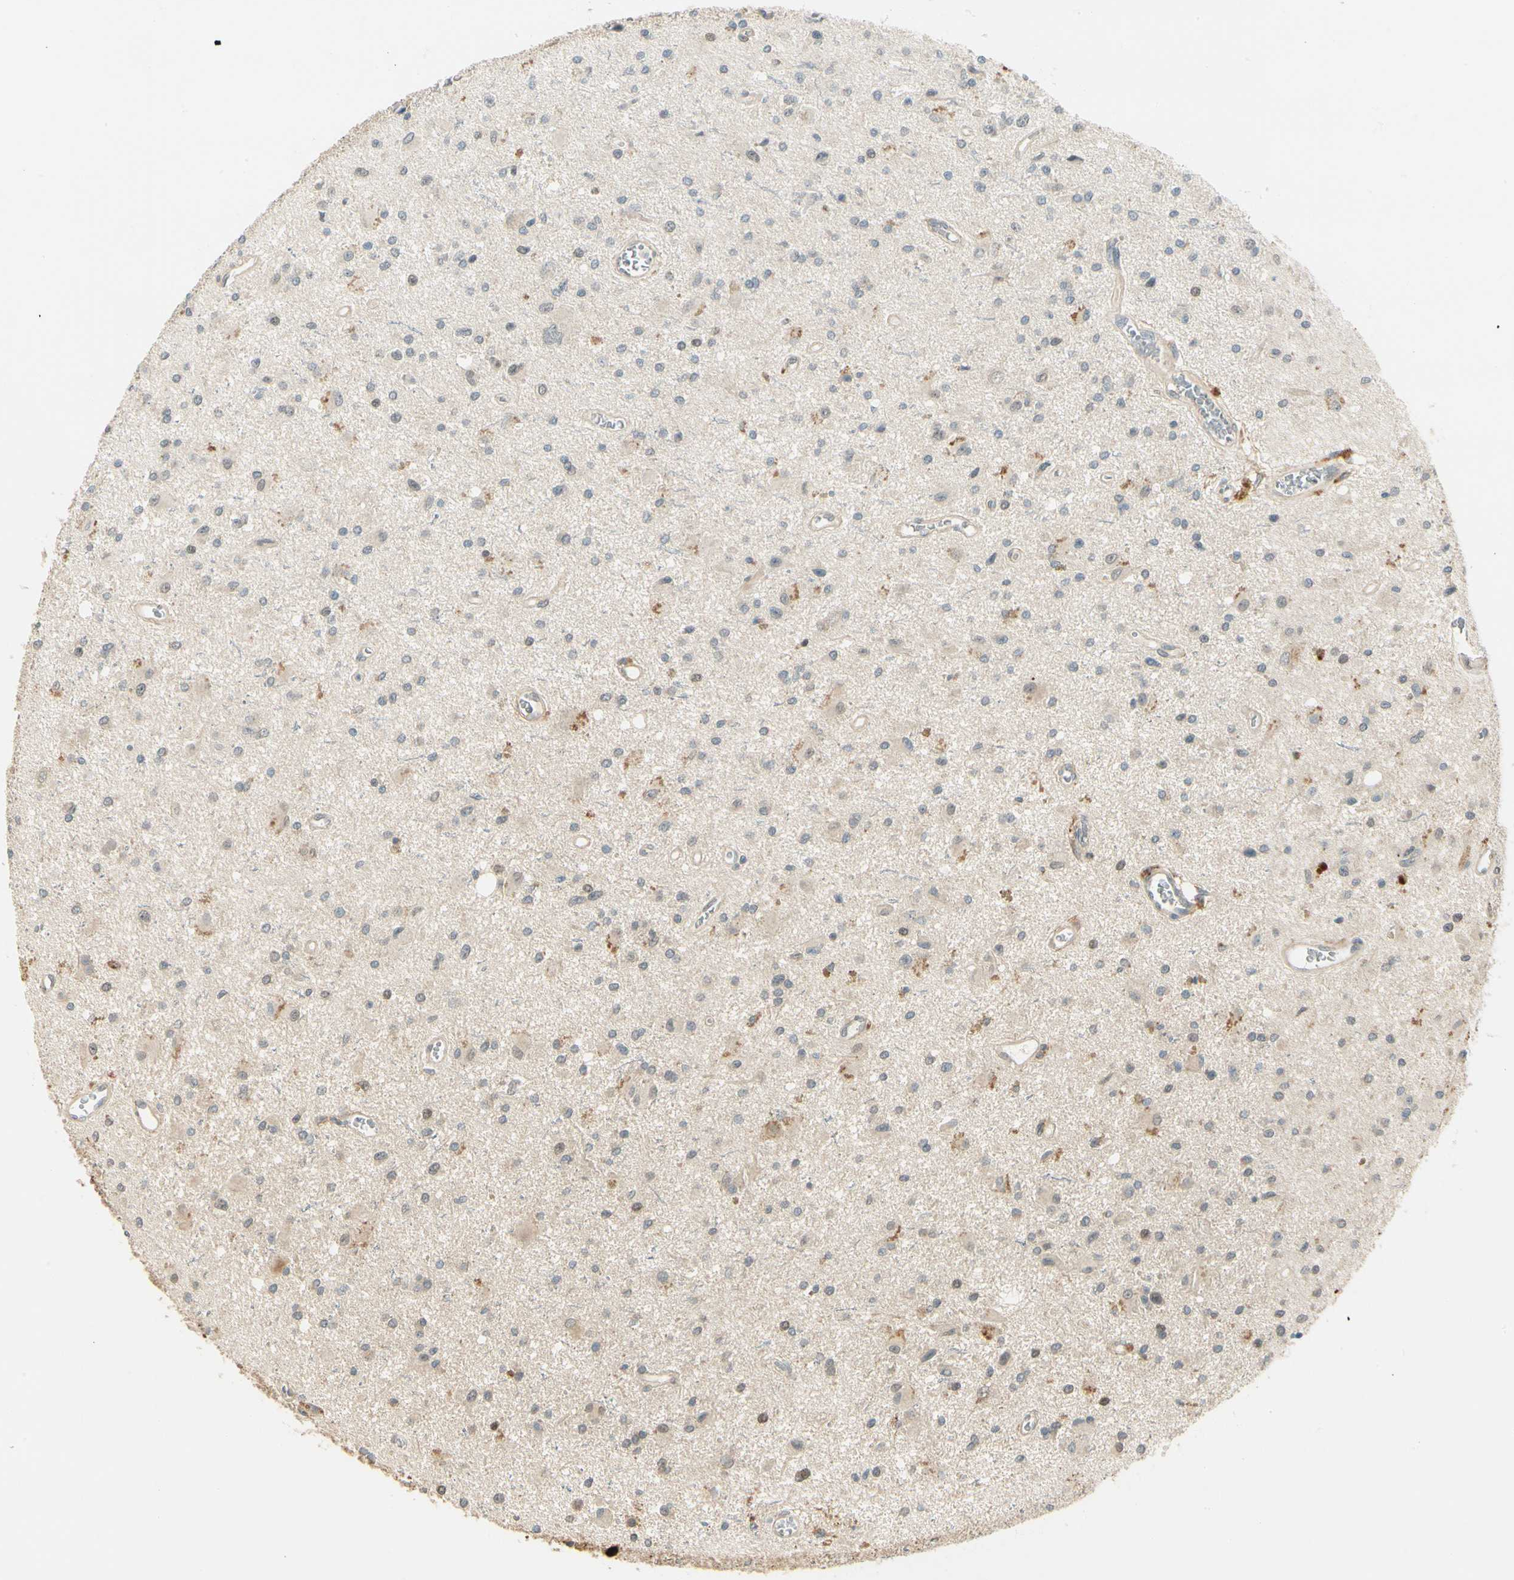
{"staining": {"intensity": "negative", "quantity": "none", "location": "none"}, "tissue": "glioma", "cell_type": "Tumor cells", "image_type": "cancer", "snomed": [{"axis": "morphology", "description": "Glioma, malignant, Low grade"}, {"axis": "topography", "description": "Brain"}], "caption": "Low-grade glioma (malignant) was stained to show a protein in brown. There is no significant positivity in tumor cells.", "gene": "EPHB3", "patient": {"sex": "male", "age": 58}}